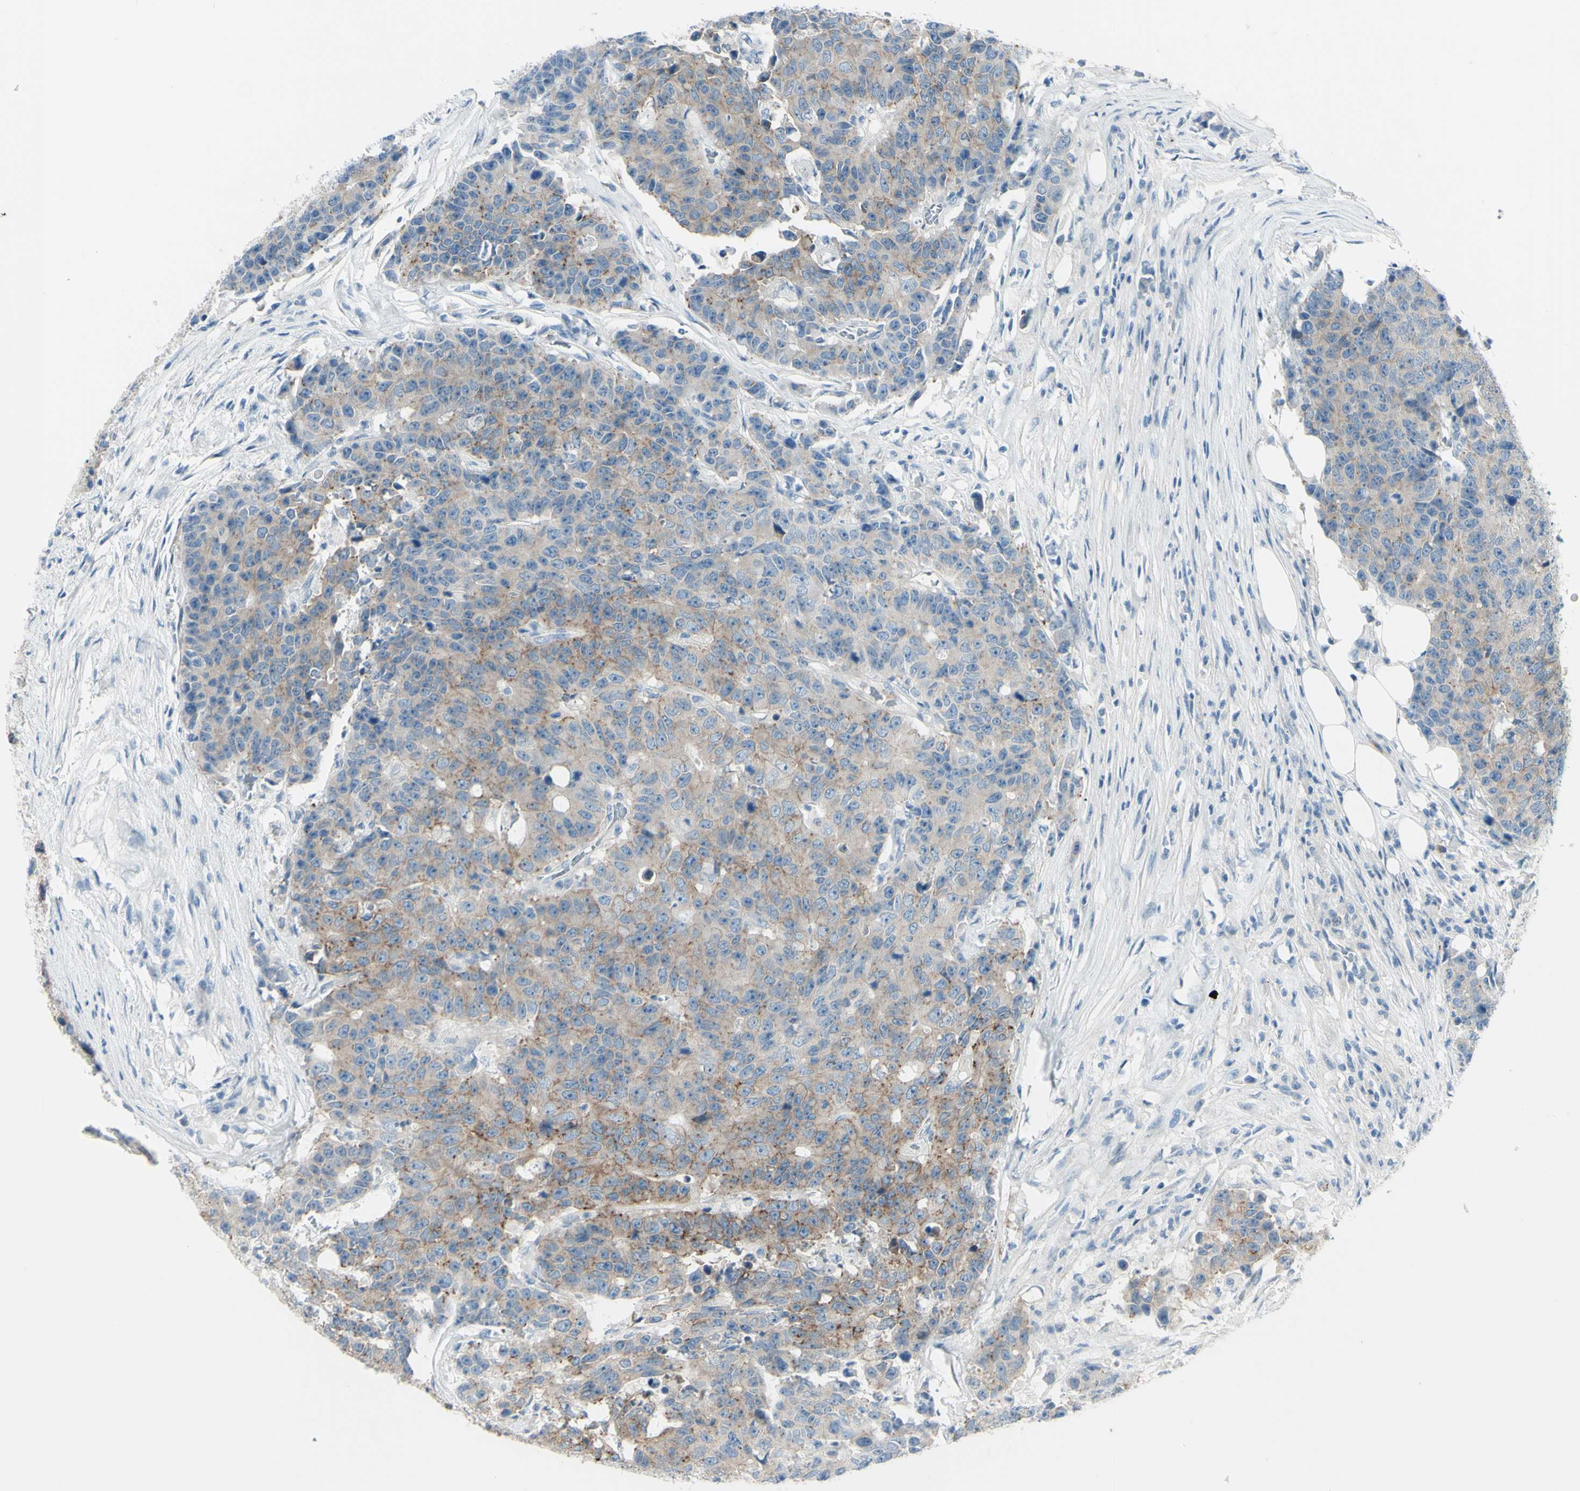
{"staining": {"intensity": "moderate", "quantity": ">75%", "location": "cytoplasmic/membranous"}, "tissue": "colorectal cancer", "cell_type": "Tumor cells", "image_type": "cancer", "snomed": [{"axis": "morphology", "description": "Adenocarcinoma, NOS"}, {"axis": "topography", "description": "Colon"}], "caption": "Immunohistochemical staining of colorectal adenocarcinoma demonstrates medium levels of moderate cytoplasmic/membranous protein positivity in about >75% of tumor cells.", "gene": "LRRK1", "patient": {"sex": "female", "age": 86}}